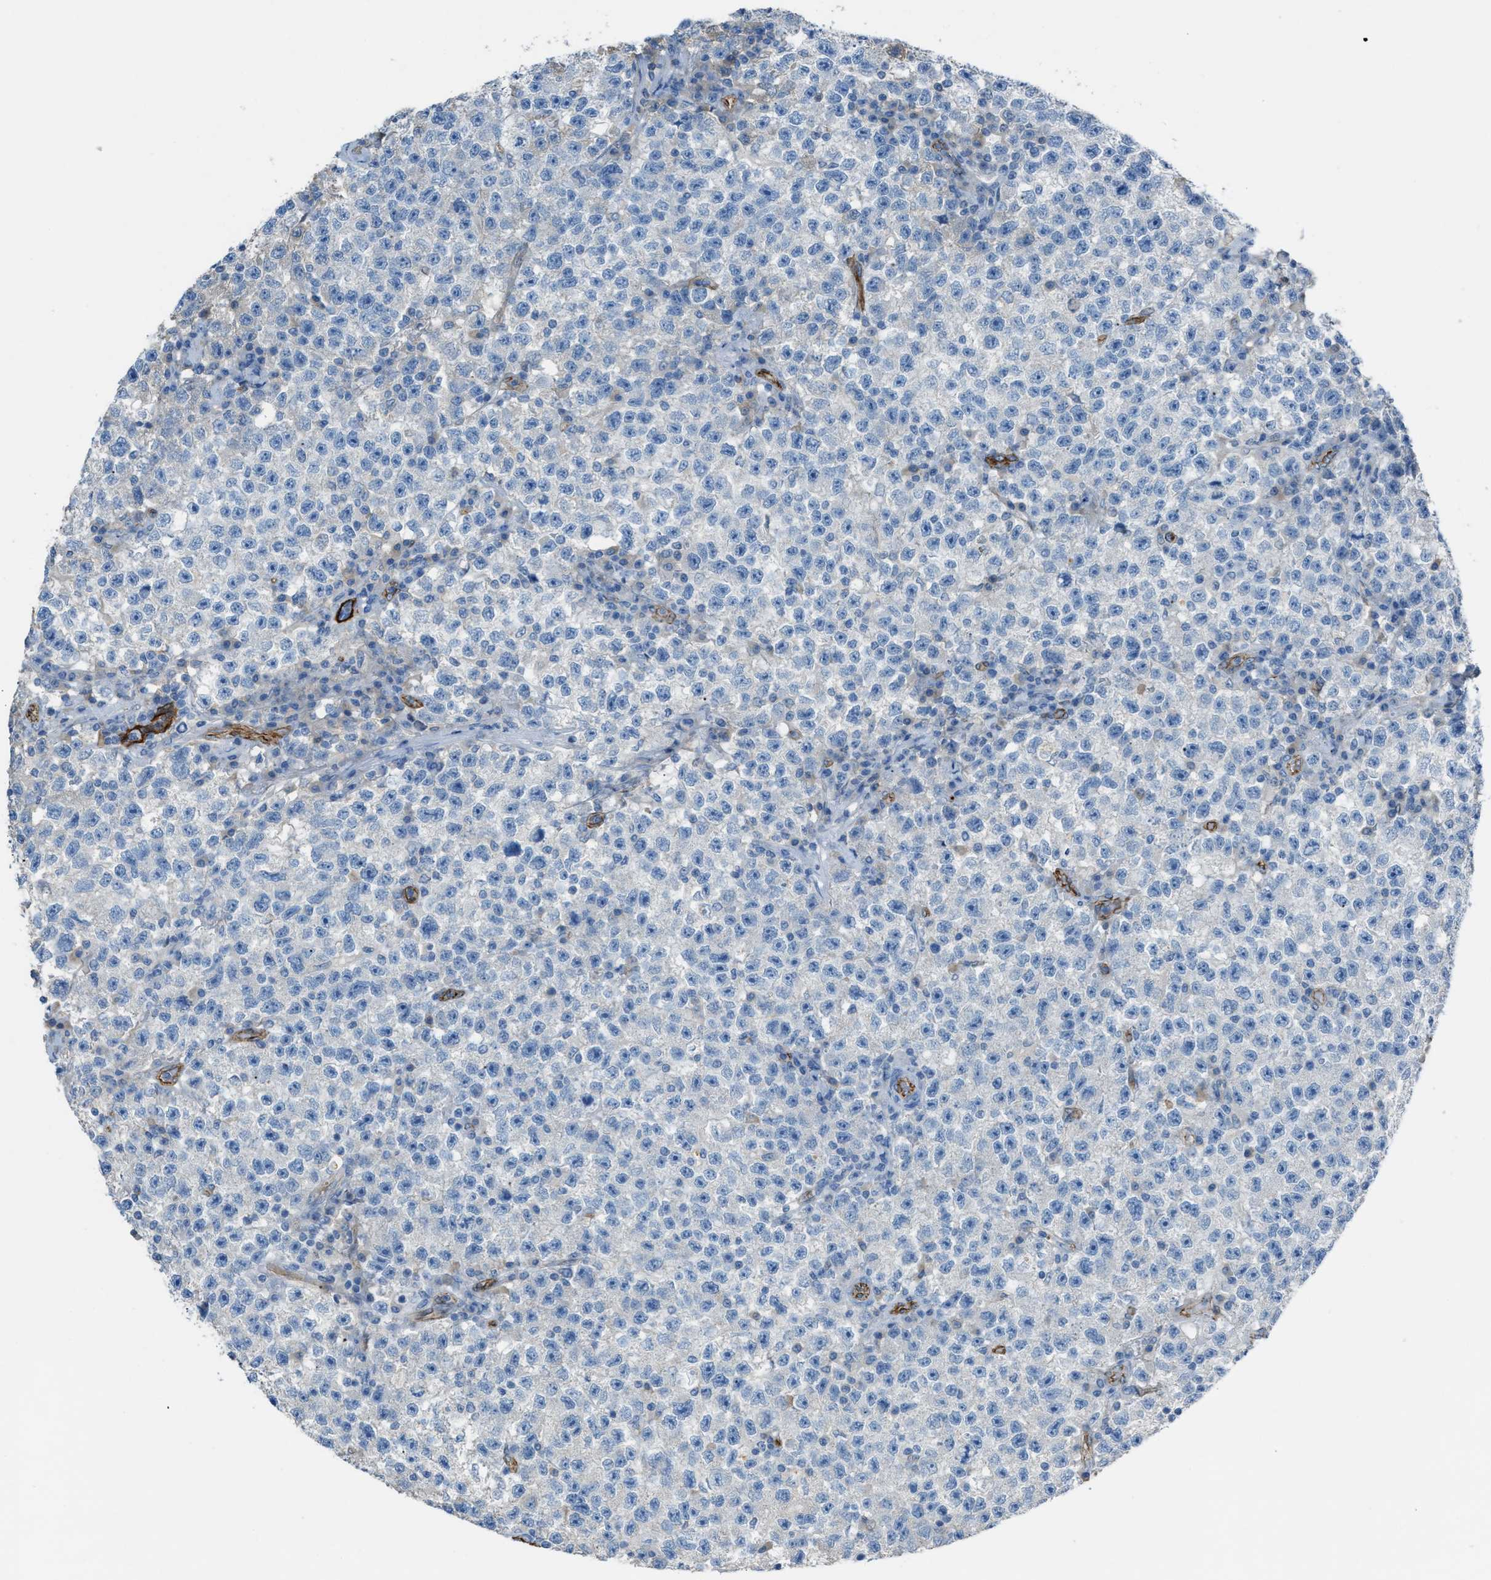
{"staining": {"intensity": "negative", "quantity": "none", "location": "none"}, "tissue": "testis cancer", "cell_type": "Tumor cells", "image_type": "cancer", "snomed": [{"axis": "morphology", "description": "Seminoma, NOS"}, {"axis": "topography", "description": "Testis"}], "caption": "Immunohistochemical staining of human testis seminoma displays no significant positivity in tumor cells.", "gene": "SLC22A15", "patient": {"sex": "male", "age": 22}}